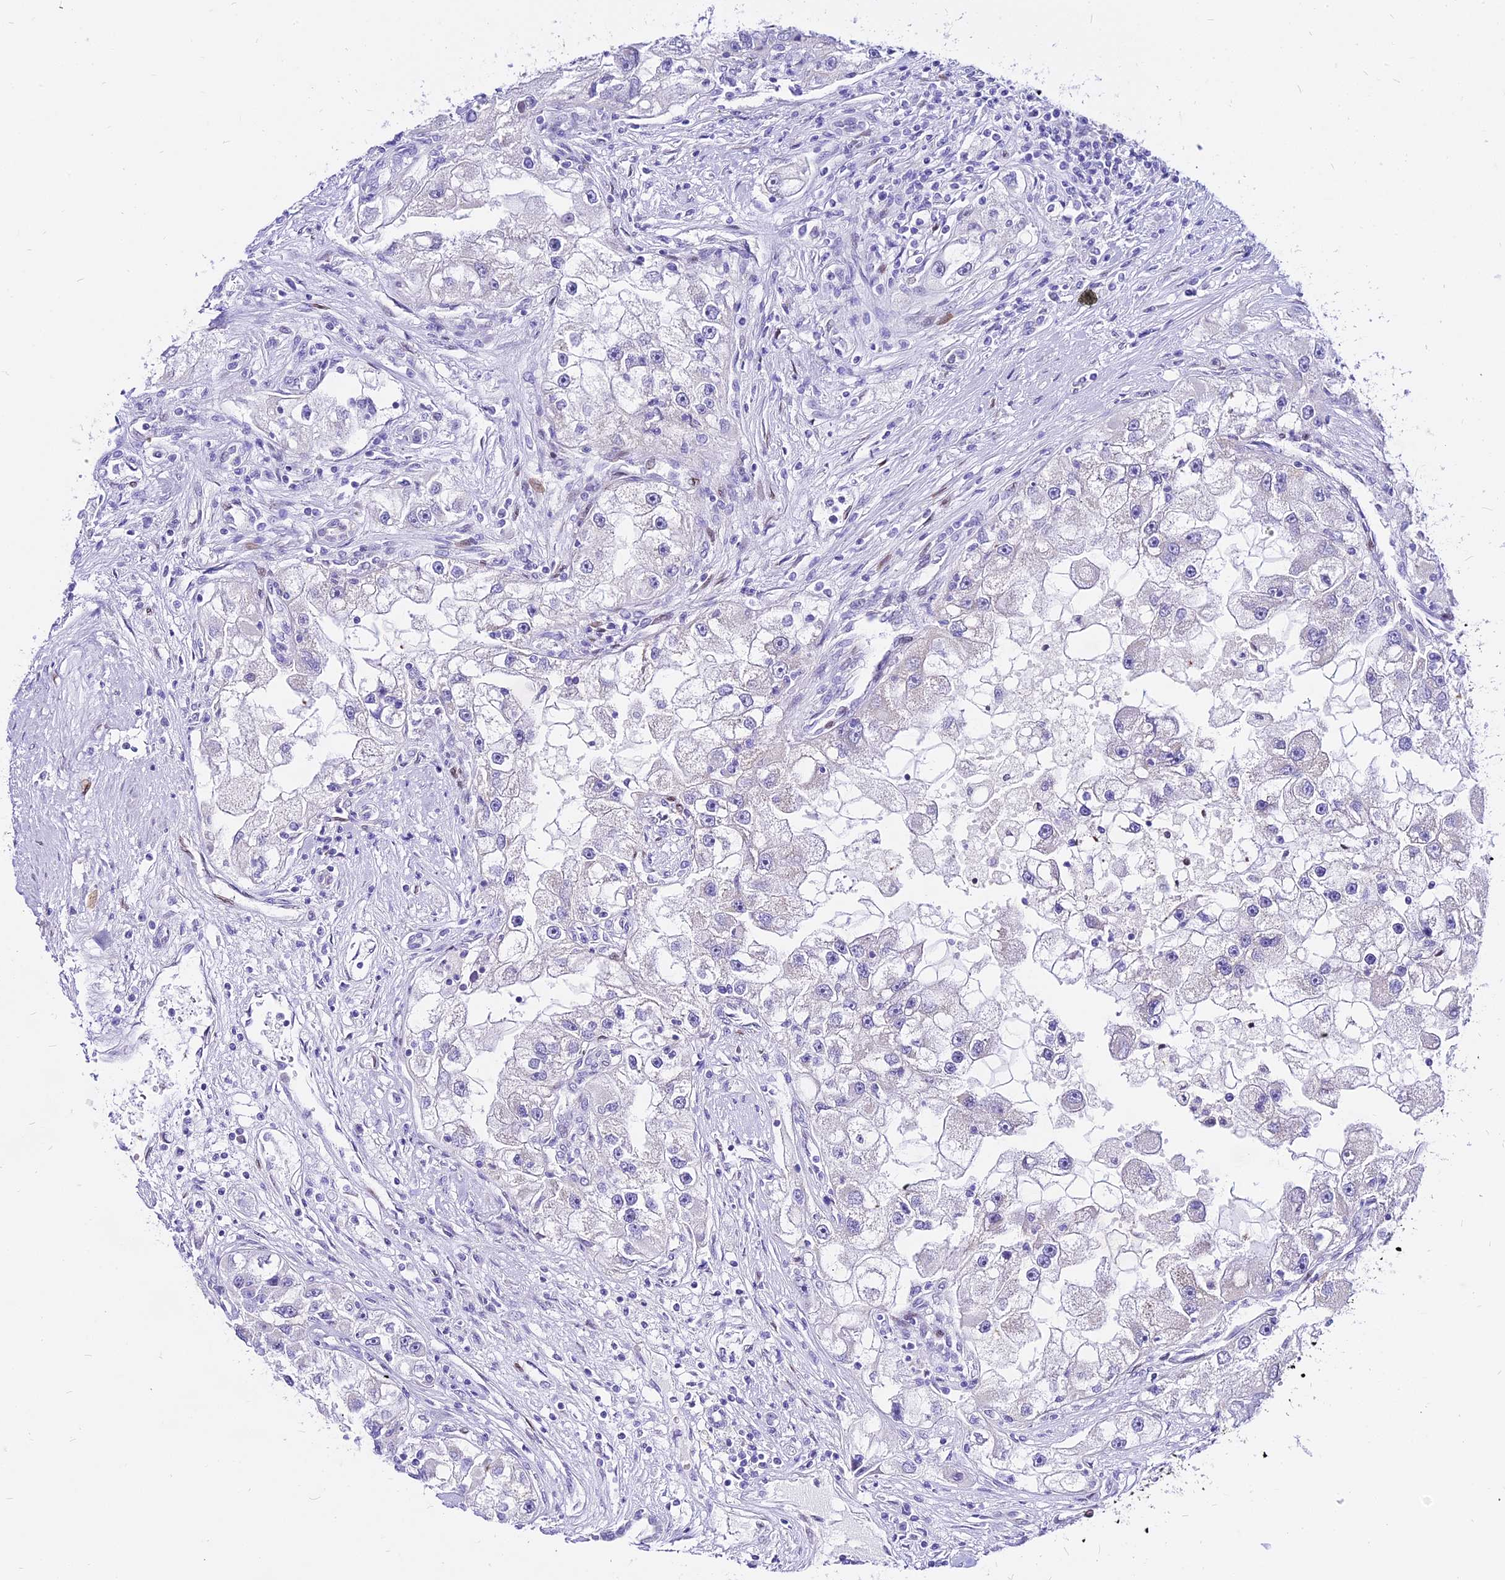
{"staining": {"intensity": "negative", "quantity": "none", "location": "none"}, "tissue": "renal cancer", "cell_type": "Tumor cells", "image_type": "cancer", "snomed": [{"axis": "morphology", "description": "Adenocarcinoma, NOS"}, {"axis": "topography", "description": "Kidney"}], "caption": "This histopathology image is of renal adenocarcinoma stained with immunohistochemistry (IHC) to label a protein in brown with the nuclei are counter-stained blue. There is no positivity in tumor cells. (DAB (3,3'-diaminobenzidine) immunohistochemistry, high magnification).", "gene": "CARD18", "patient": {"sex": "male", "age": 63}}